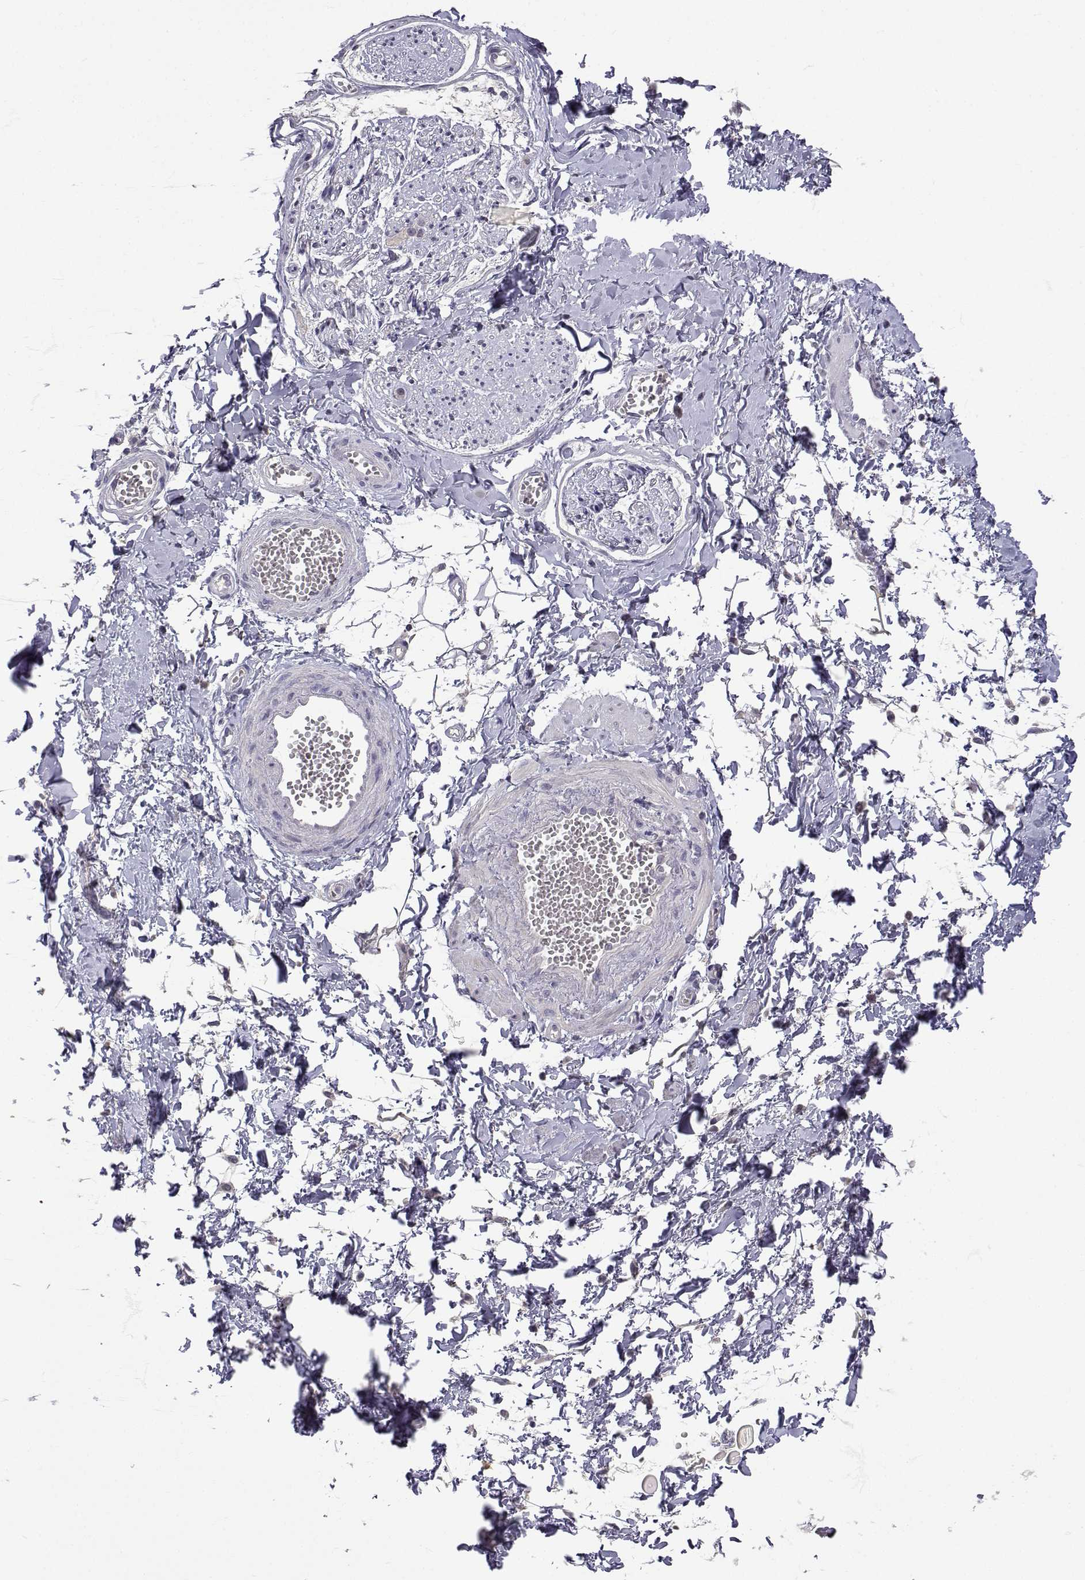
{"staining": {"intensity": "negative", "quantity": "none", "location": "none"}, "tissue": "adipose tissue", "cell_type": "Adipocytes", "image_type": "normal", "snomed": [{"axis": "morphology", "description": "Normal tissue, NOS"}, {"axis": "topography", "description": "Smooth muscle"}, {"axis": "topography", "description": "Peripheral nerve tissue"}], "caption": "This is an IHC photomicrograph of benign adipose tissue. There is no staining in adipocytes.", "gene": "SLC6A3", "patient": {"sex": "male", "age": 22}}